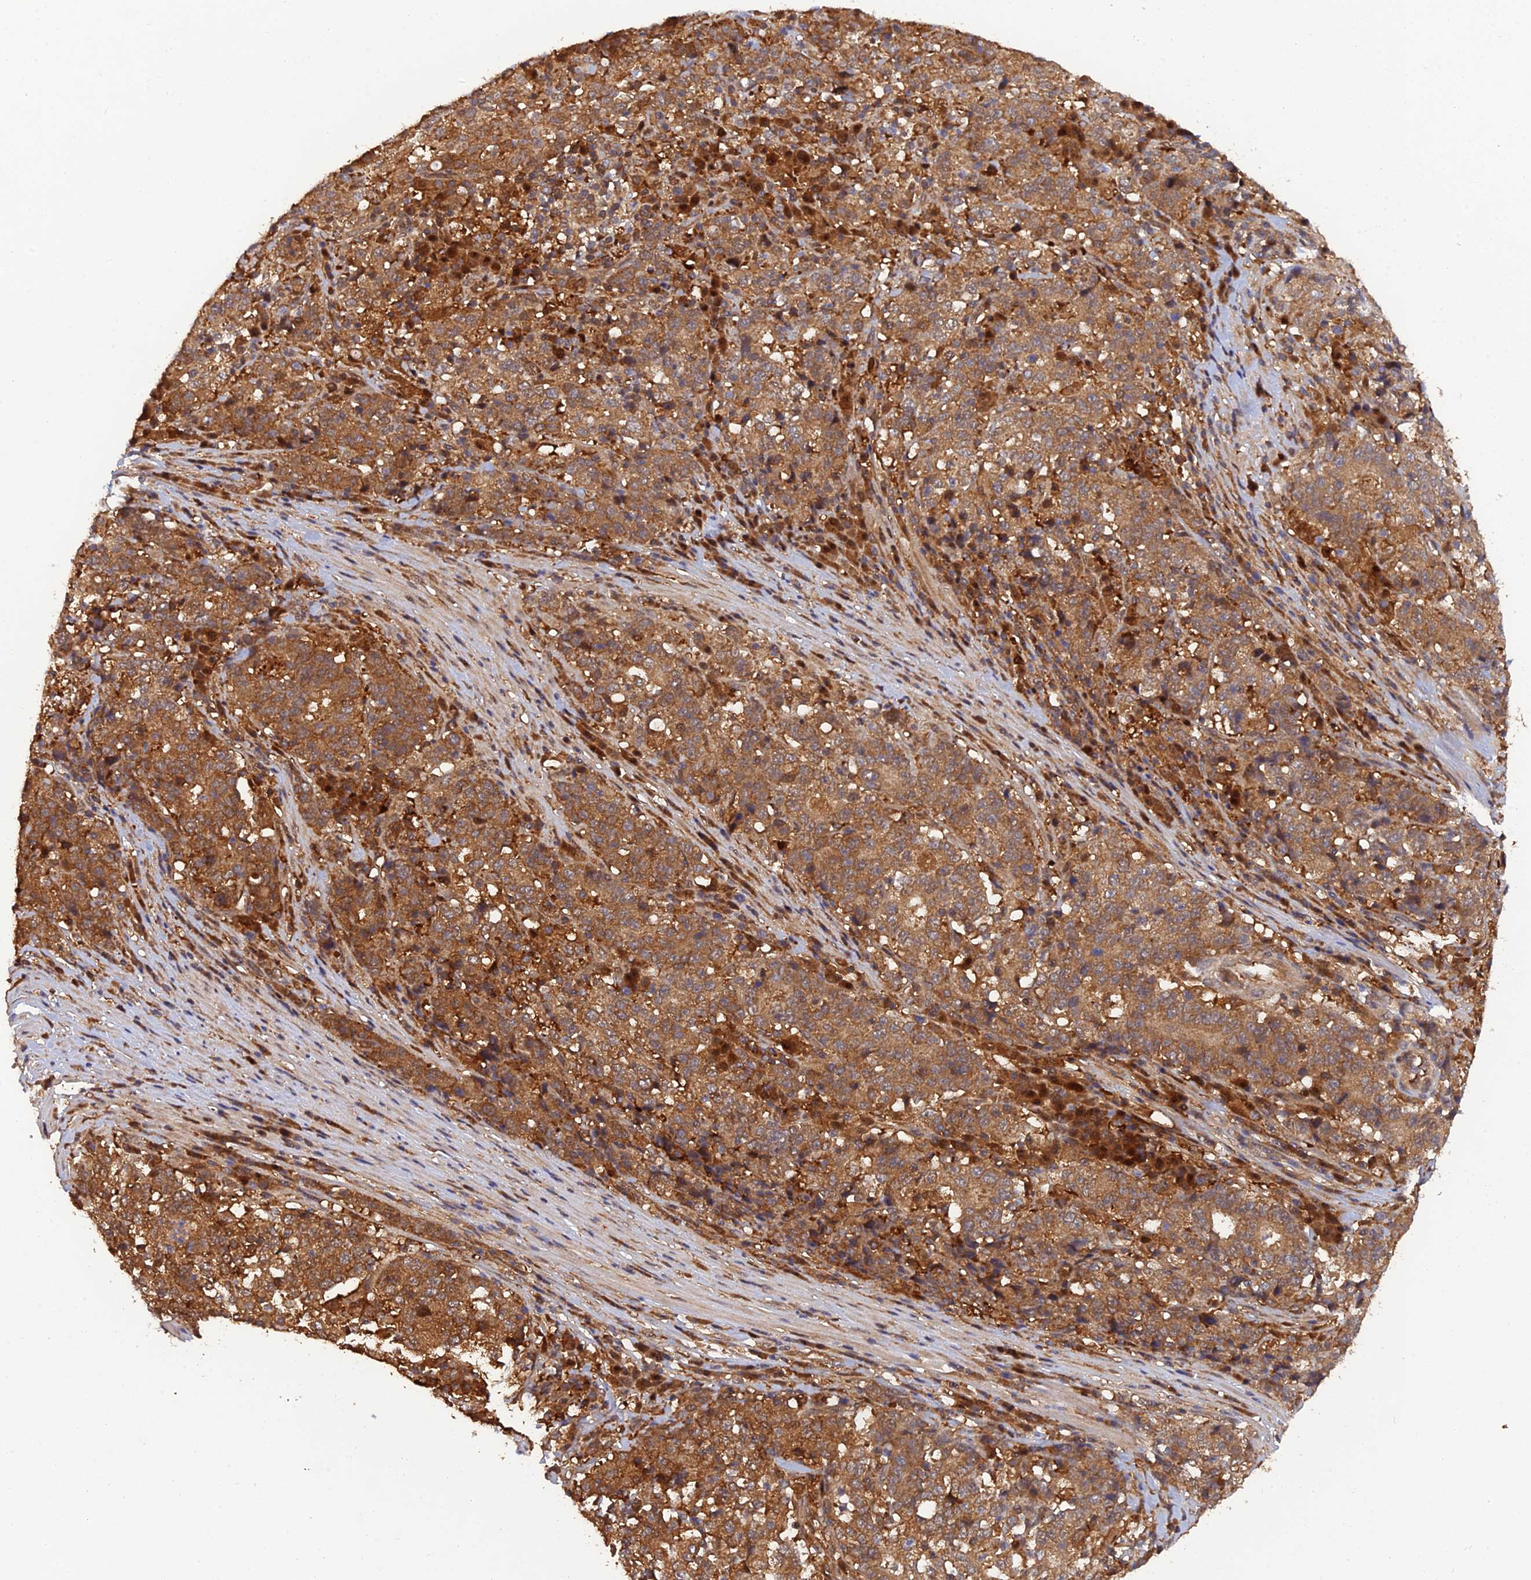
{"staining": {"intensity": "strong", "quantity": ">75%", "location": "cytoplasmic/membranous"}, "tissue": "stomach cancer", "cell_type": "Tumor cells", "image_type": "cancer", "snomed": [{"axis": "morphology", "description": "Adenocarcinoma, NOS"}, {"axis": "topography", "description": "Stomach"}], "caption": "Stomach cancer (adenocarcinoma) stained with DAB (3,3'-diaminobenzidine) immunohistochemistry (IHC) displays high levels of strong cytoplasmic/membranous positivity in about >75% of tumor cells.", "gene": "ARL2BP", "patient": {"sex": "male", "age": 59}}